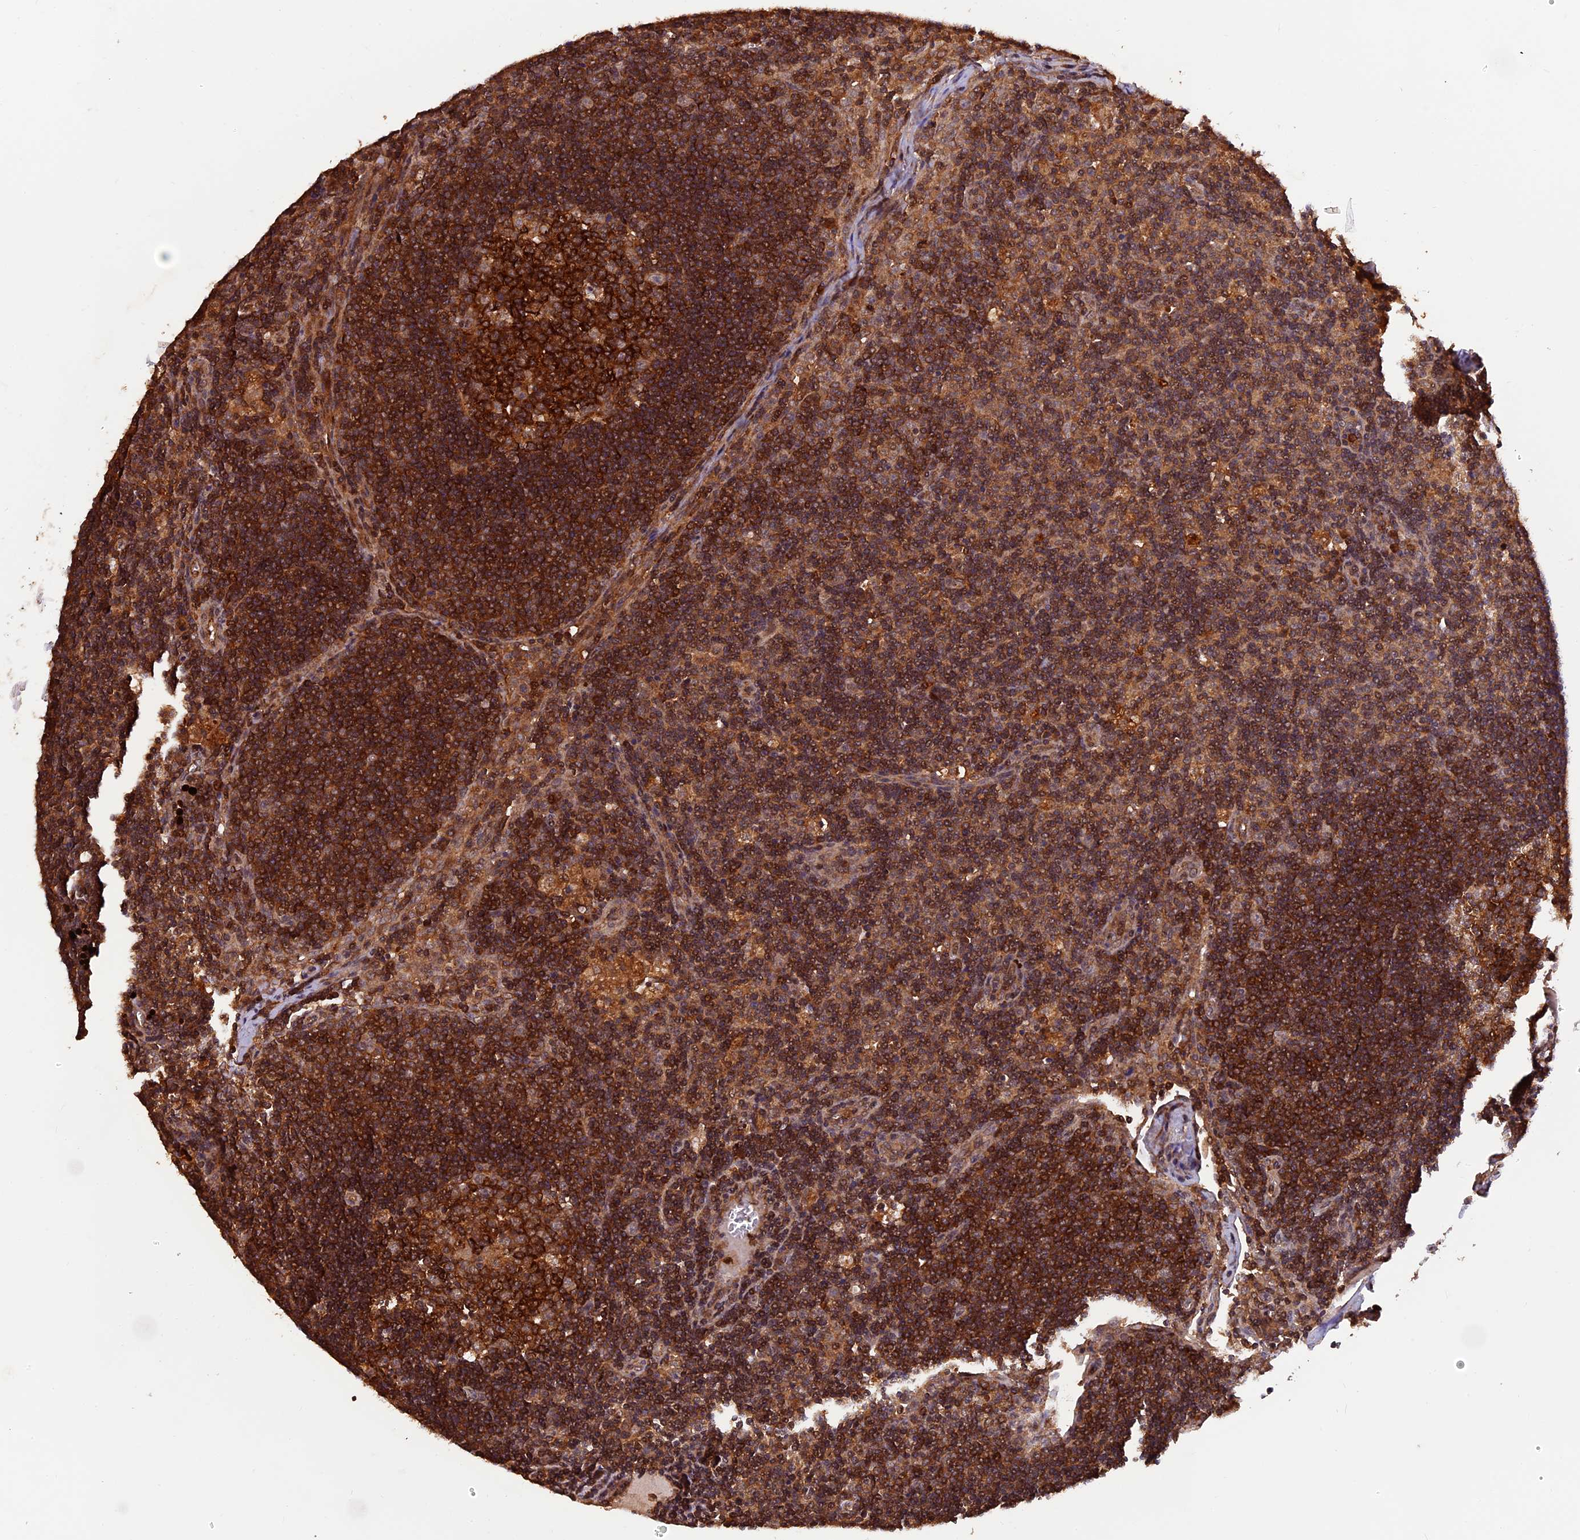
{"staining": {"intensity": "strong", "quantity": ">75%", "location": "cytoplasmic/membranous"}, "tissue": "lymph node", "cell_type": "Germinal center cells", "image_type": "normal", "snomed": [{"axis": "morphology", "description": "Normal tissue, NOS"}, {"axis": "topography", "description": "Lymph node"}], "caption": "An immunohistochemistry micrograph of unremarkable tissue is shown. Protein staining in brown shows strong cytoplasmic/membranous positivity in lymph node within germinal center cells. (Brightfield microscopy of DAB IHC at high magnification).", "gene": "PKD2L2", "patient": {"sex": "male", "age": 58}}